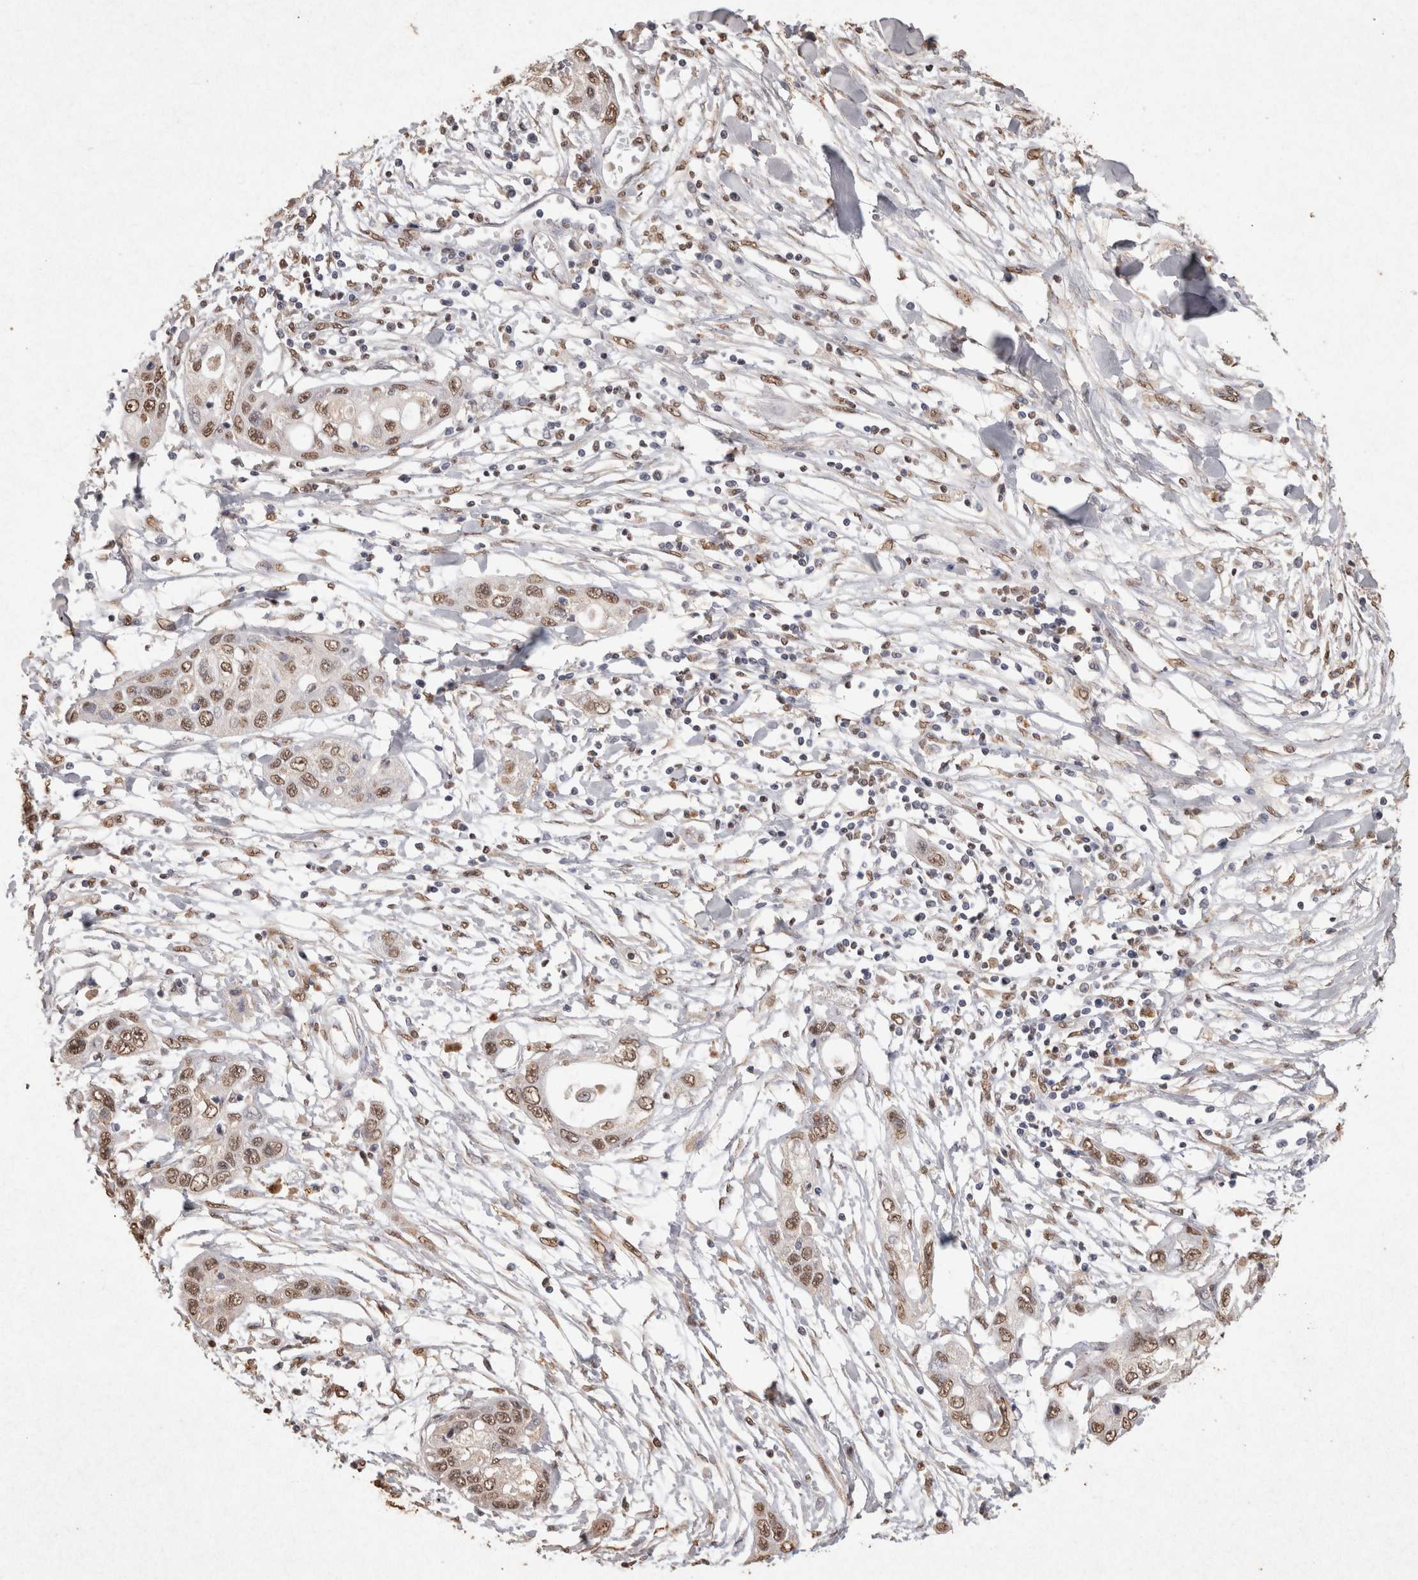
{"staining": {"intensity": "moderate", "quantity": ">75%", "location": "nuclear"}, "tissue": "pancreatic cancer", "cell_type": "Tumor cells", "image_type": "cancer", "snomed": [{"axis": "morphology", "description": "Adenocarcinoma, NOS"}, {"axis": "topography", "description": "Pancreas"}], "caption": "DAB immunohistochemical staining of pancreatic cancer shows moderate nuclear protein staining in about >75% of tumor cells.", "gene": "MLX", "patient": {"sex": "female", "age": 70}}